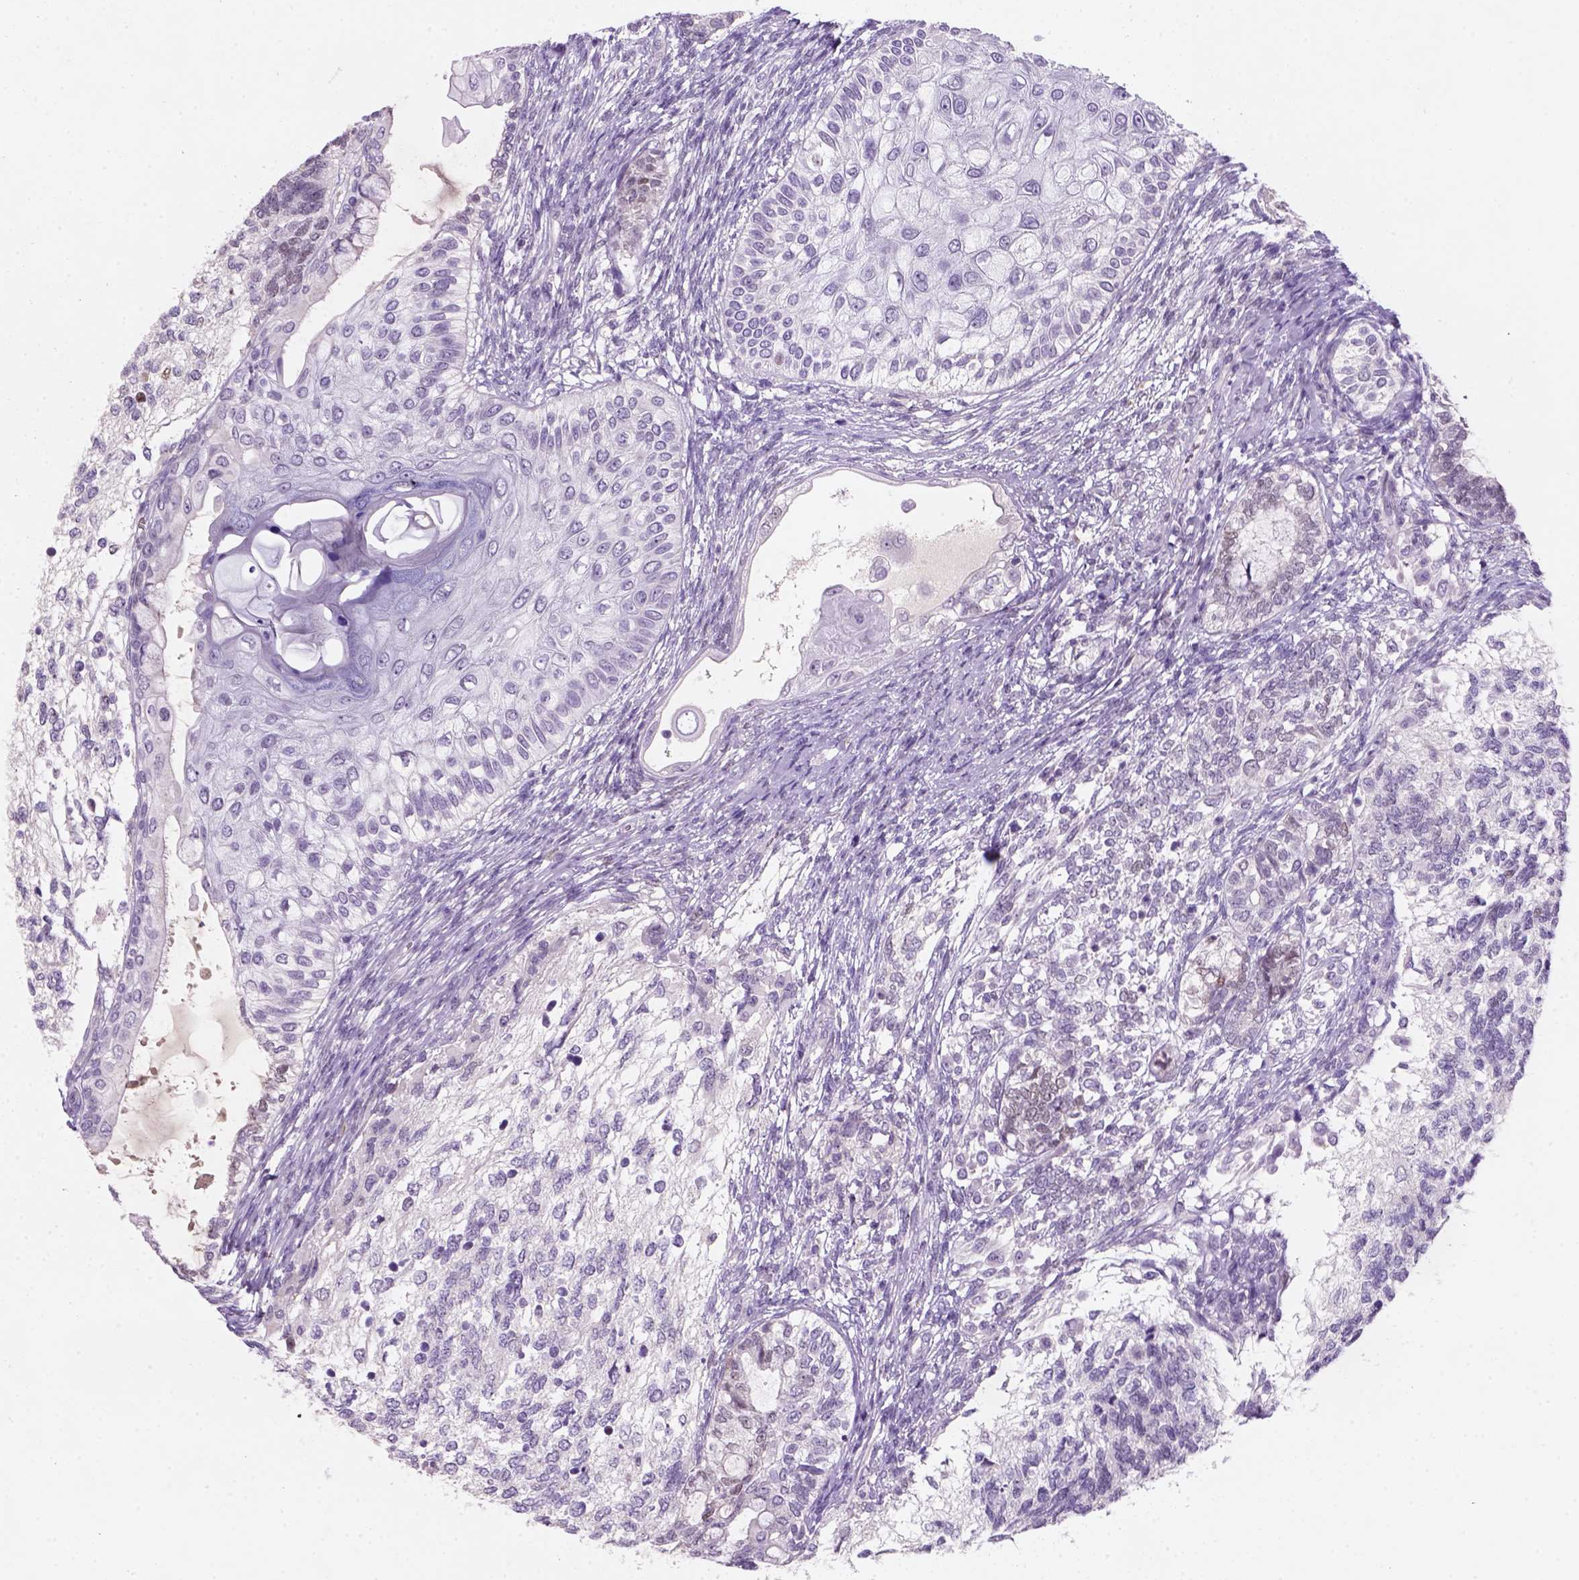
{"staining": {"intensity": "negative", "quantity": "none", "location": "none"}, "tissue": "testis cancer", "cell_type": "Tumor cells", "image_type": "cancer", "snomed": [{"axis": "morphology", "description": "Seminoma, NOS"}, {"axis": "morphology", "description": "Carcinoma, Embryonal, NOS"}, {"axis": "topography", "description": "Testis"}], "caption": "Immunohistochemistry (IHC) histopathology image of neoplastic tissue: testis embryonal carcinoma stained with DAB reveals no significant protein expression in tumor cells. (DAB (3,3'-diaminobenzidine) IHC with hematoxylin counter stain).", "gene": "ZMAT4", "patient": {"sex": "male", "age": 41}}